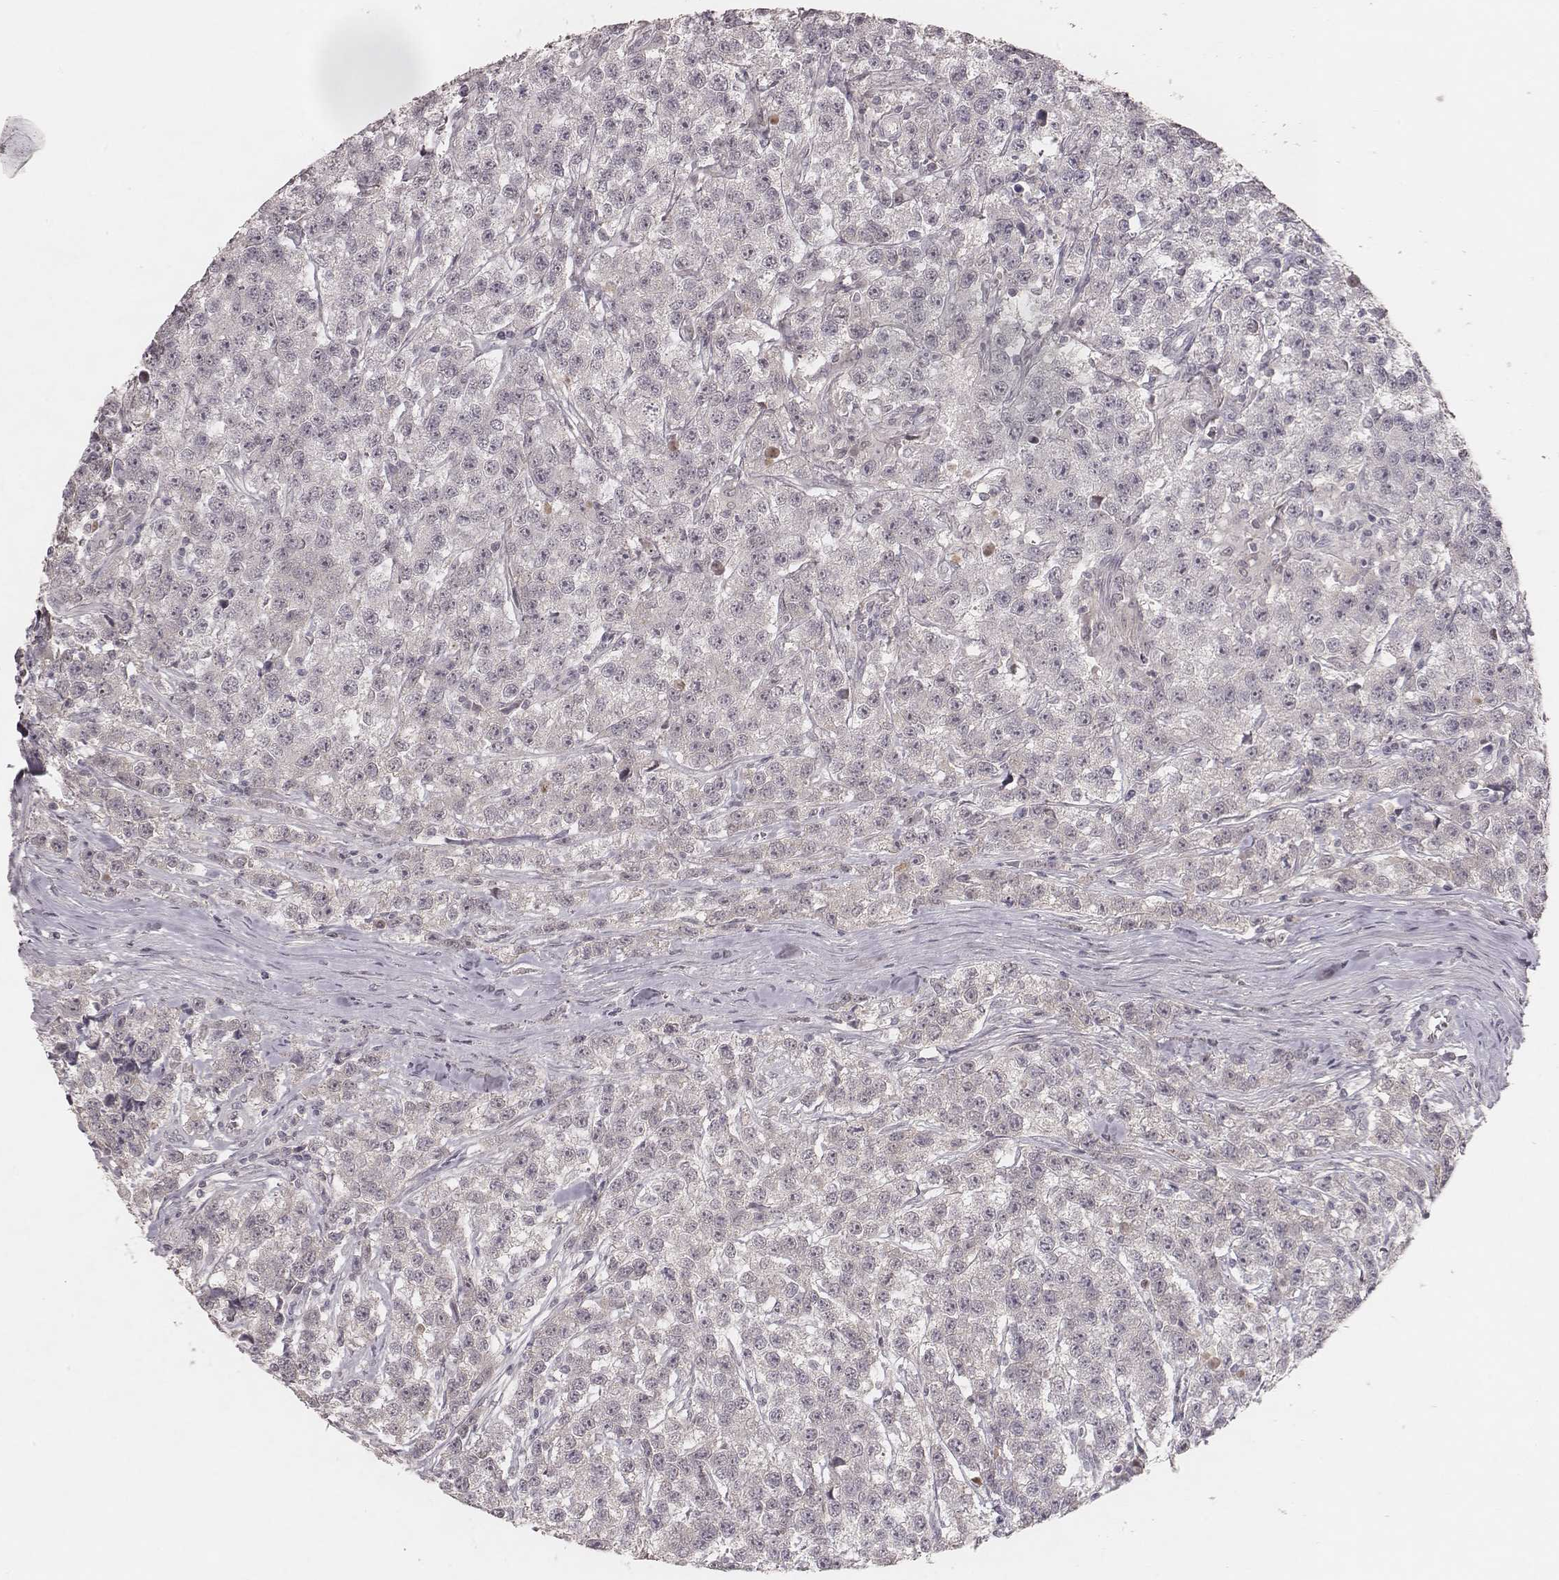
{"staining": {"intensity": "negative", "quantity": "none", "location": "none"}, "tissue": "testis cancer", "cell_type": "Tumor cells", "image_type": "cancer", "snomed": [{"axis": "morphology", "description": "Seminoma, NOS"}, {"axis": "topography", "description": "Testis"}], "caption": "Immunohistochemical staining of testis seminoma exhibits no significant positivity in tumor cells.", "gene": "FAM13B", "patient": {"sex": "male", "age": 59}}